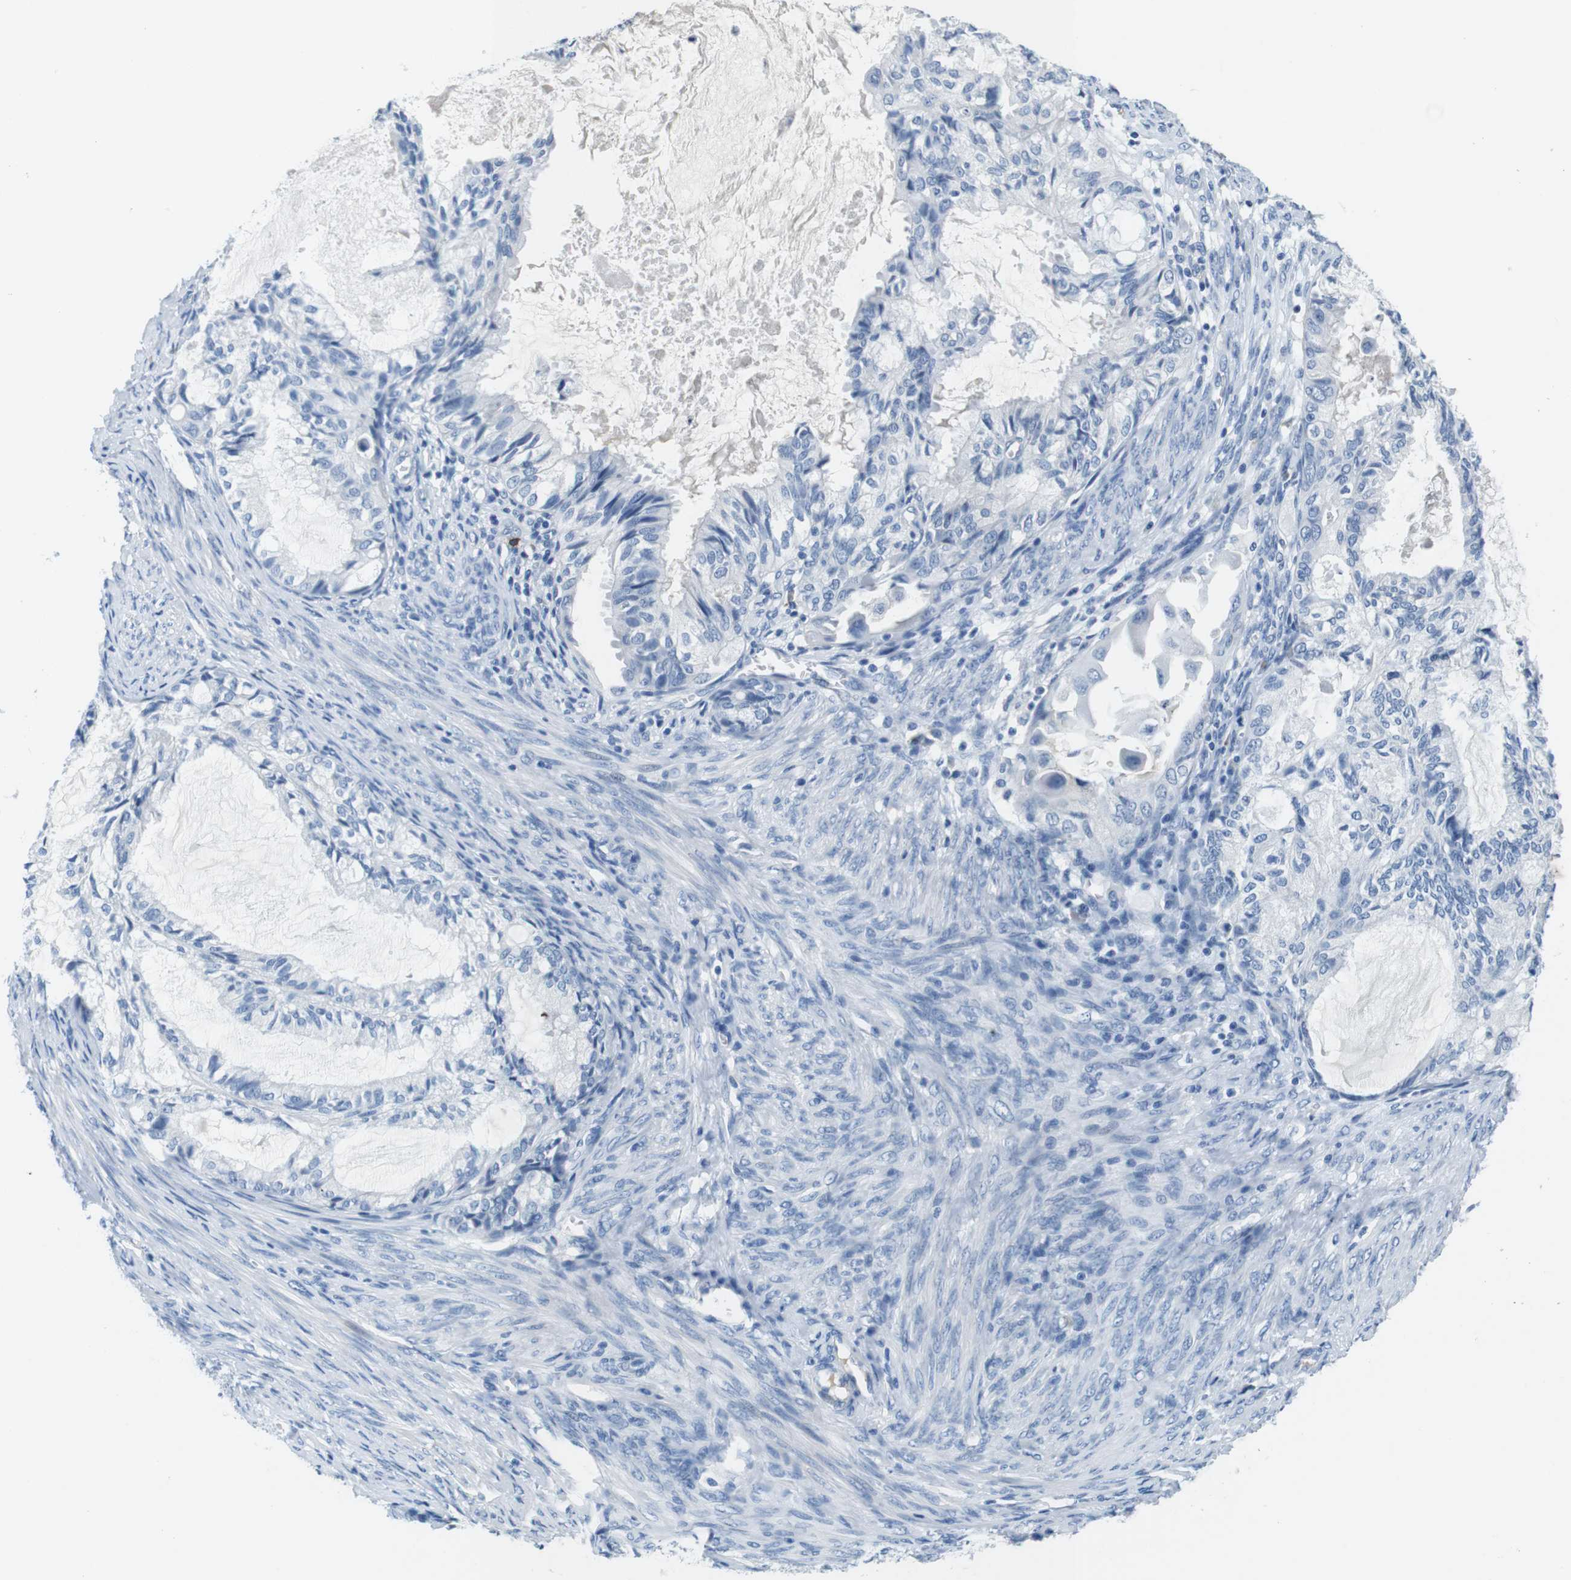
{"staining": {"intensity": "negative", "quantity": "none", "location": "none"}, "tissue": "cervical cancer", "cell_type": "Tumor cells", "image_type": "cancer", "snomed": [{"axis": "morphology", "description": "Normal tissue, NOS"}, {"axis": "morphology", "description": "Adenocarcinoma, NOS"}, {"axis": "topography", "description": "Cervix"}, {"axis": "topography", "description": "Endometrium"}], "caption": "The immunohistochemistry photomicrograph has no significant staining in tumor cells of cervical cancer tissue.", "gene": "IGHD", "patient": {"sex": "female", "age": 86}}